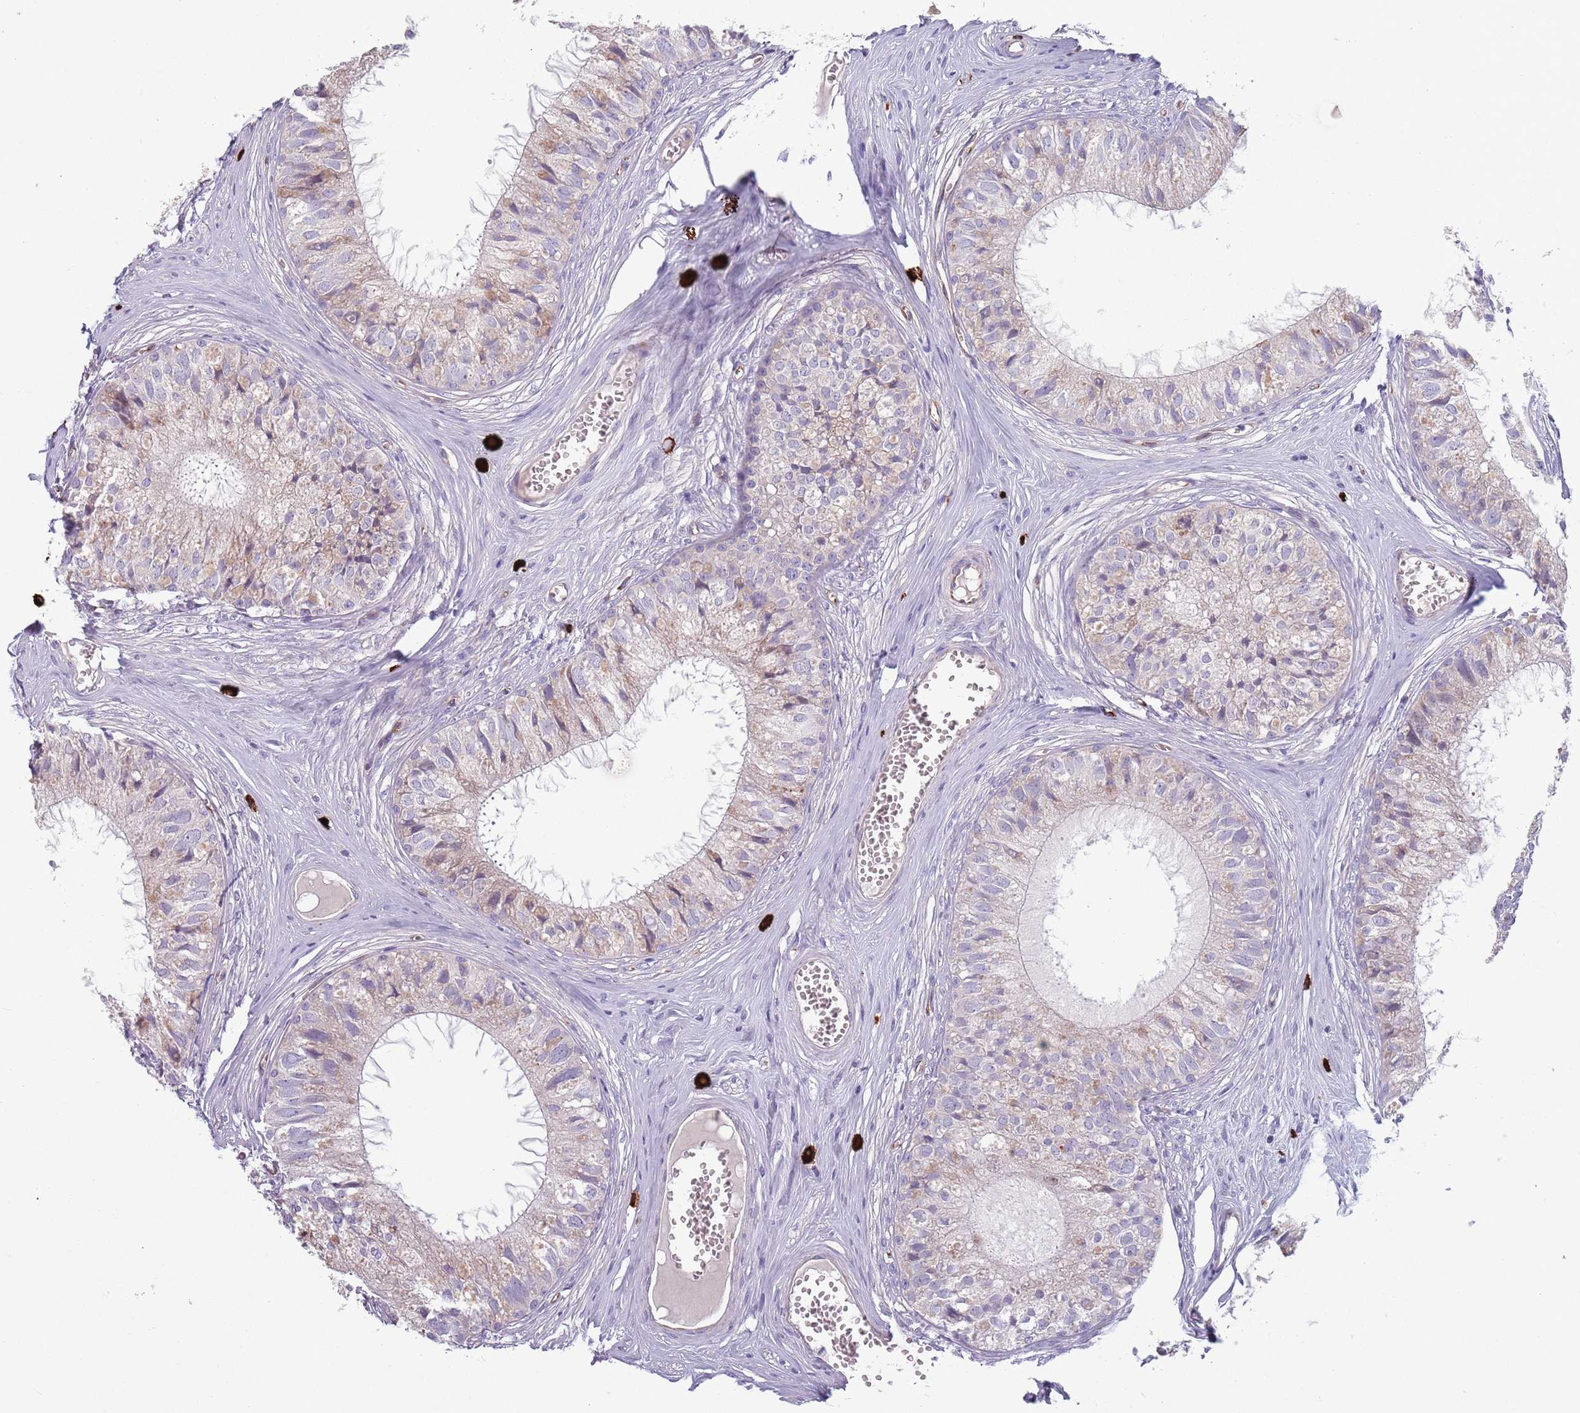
{"staining": {"intensity": "weak", "quantity": "<25%", "location": "cytoplasmic/membranous"}, "tissue": "epididymis", "cell_type": "Glandular cells", "image_type": "normal", "snomed": [{"axis": "morphology", "description": "Normal tissue, NOS"}, {"axis": "topography", "description": "Epididymis"}], "caption": "The image reveals no significant positivity in glandular cells of epididymis. (DAB IHC with hematoxylin counter stain).", "gene": "TYW1B", "patient": {"sex": "male", "age": 36}}